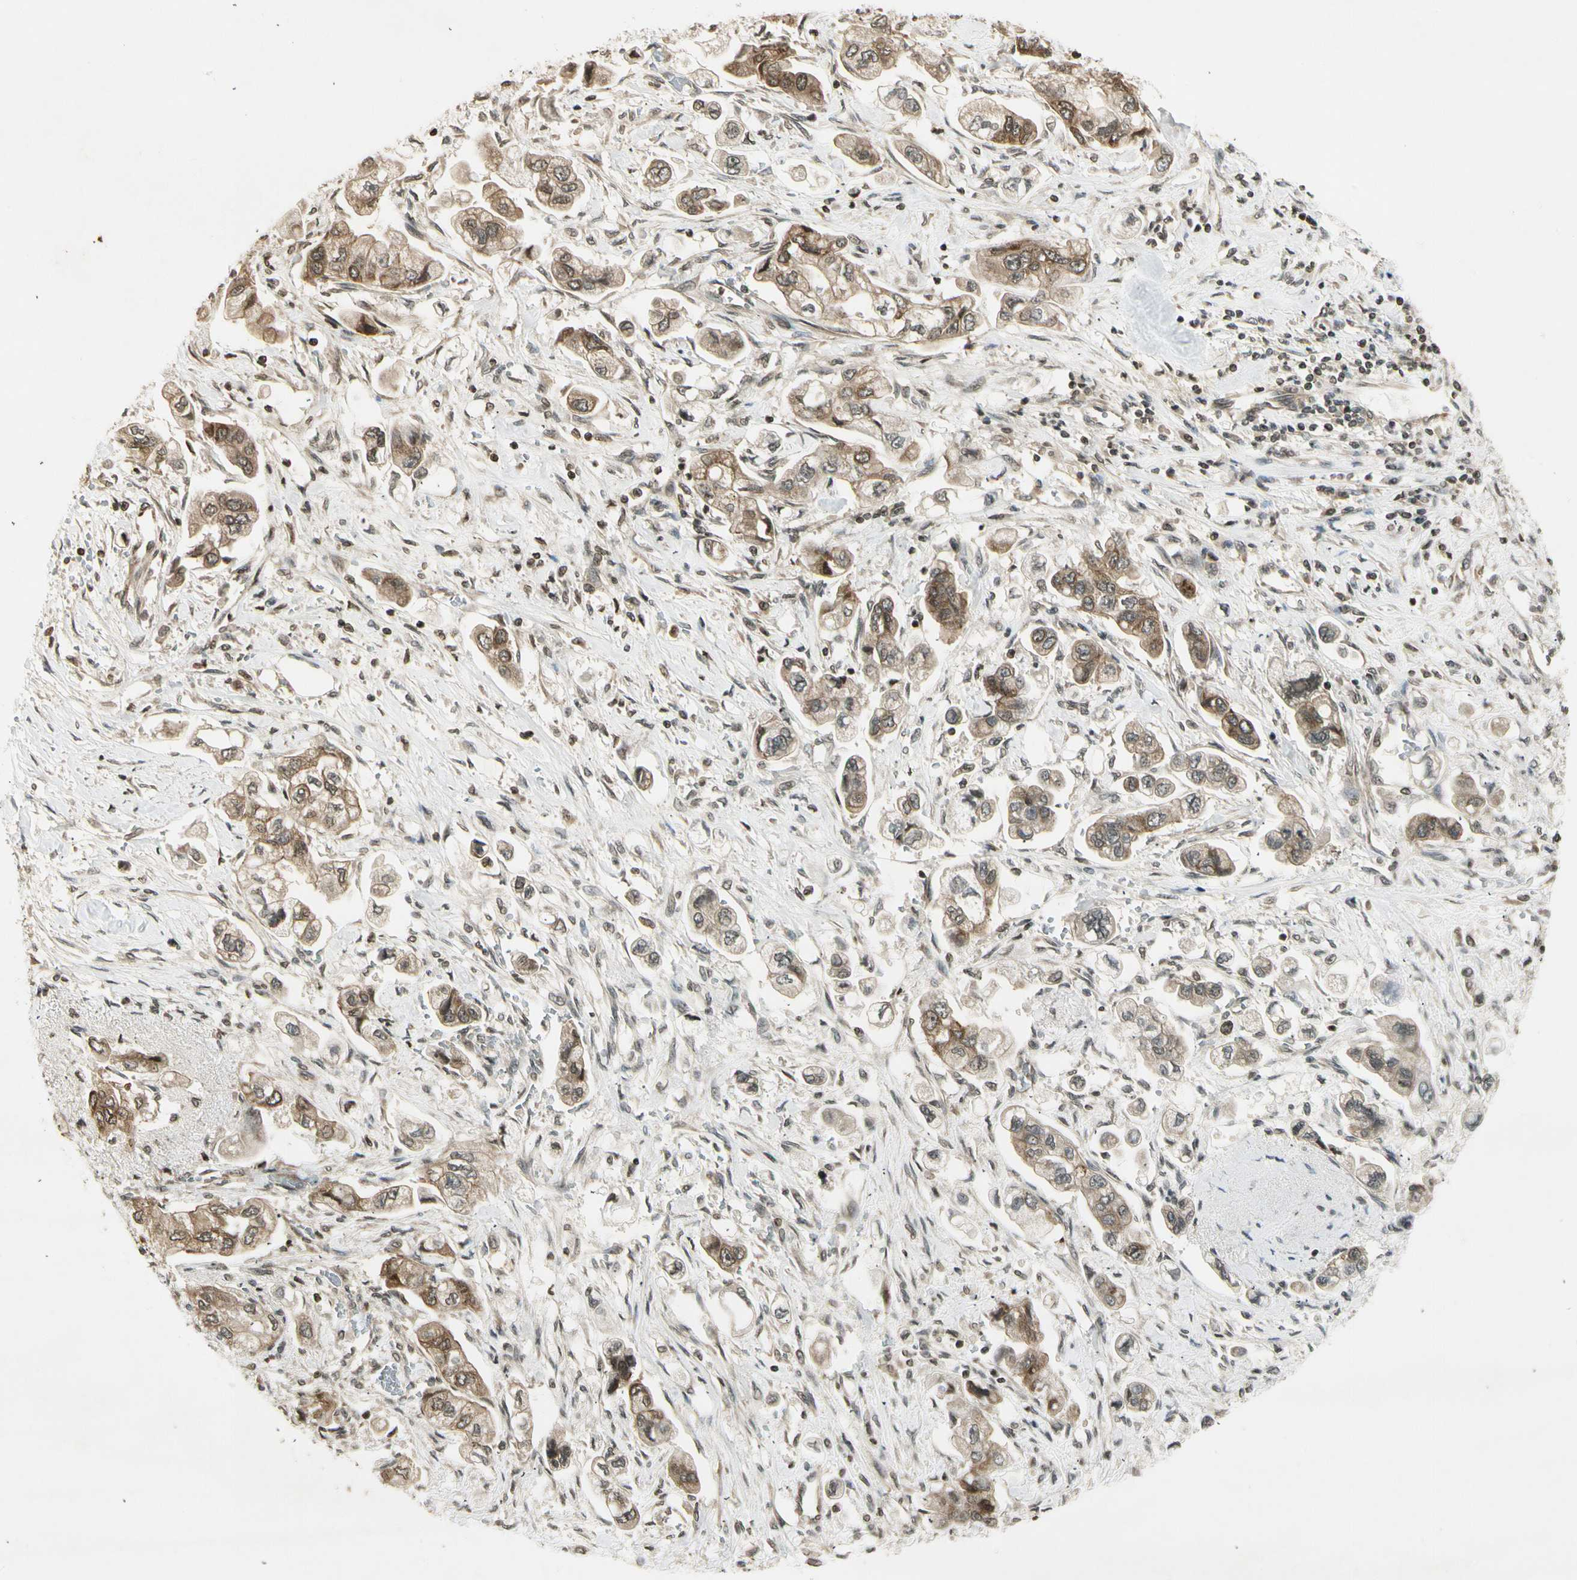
{"staining": {"intensity": "moderate", "quantity": "25%-75%", "location": "cytoplasmic/membranous"}, "tissue": "stomach cancer", "cell_type": "Tumor cells", "image_type": "cancer", "snomed": [{"axis": "morphology", "description": "Adenocarcinoma, NOS"}, {"axis": "topography", "description": "Stomach"}], "caption": "The photomicrograph shows a brown stain indicating the presence of a protein in the cytoplasmic/membranous of tumor cells in stomach cancer (adenocarcinoma).", "gene": "SMN2", "patient": {"sex": "male", "age": 62}}